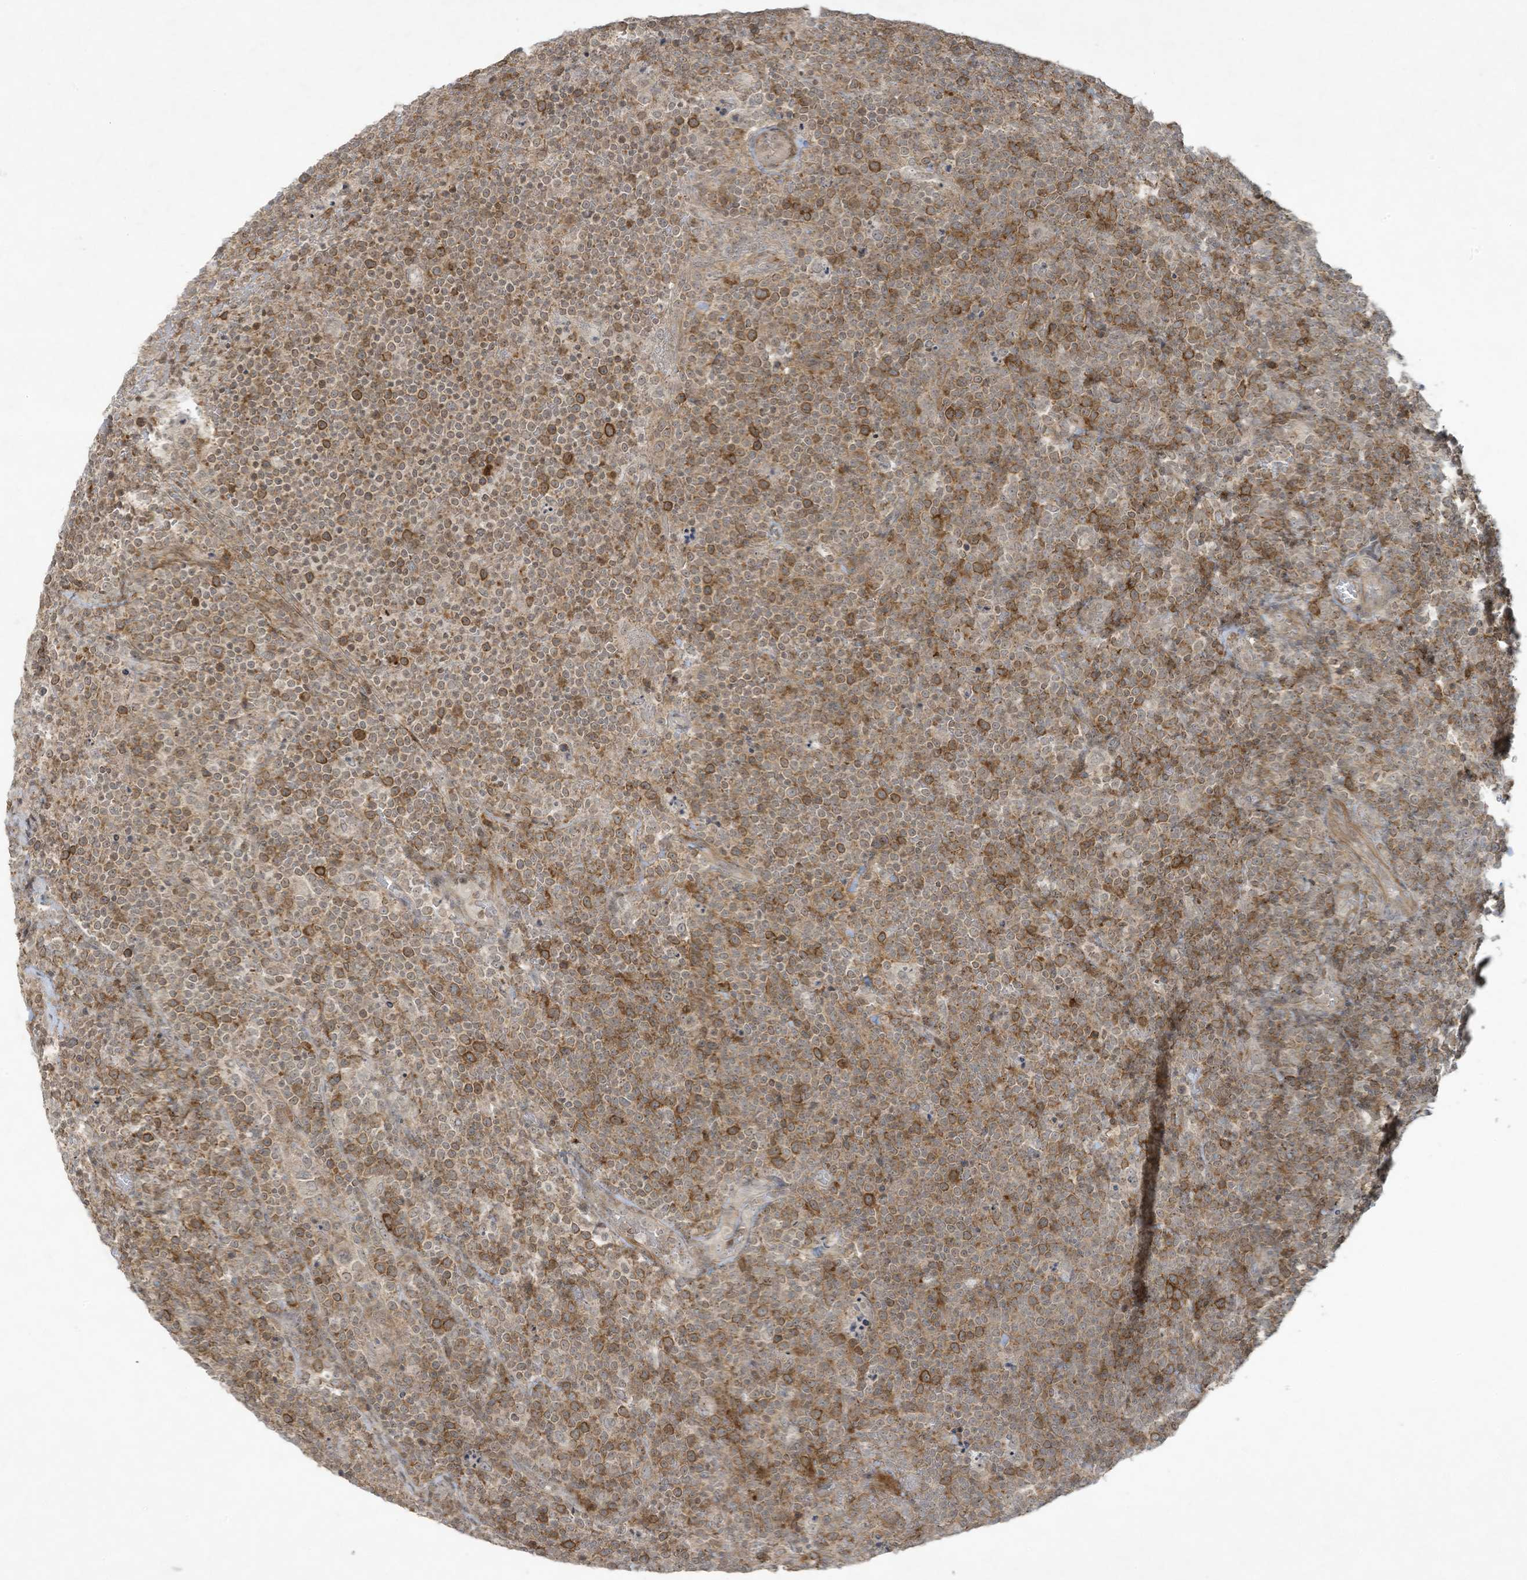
{"staining": {"intensity": "moderate", "quantity": ">75%", "location": "cytoplasmic/membranous"}, "tissue": "lymphoma", "cell_type": "Tumor cells", "image_type": "cancer", "snomed": [{"axis": "morphology", "description": "Malignant lymphoma, non-Hodgkin's type, High grade"}, {"axis": "topography", "description": "Lymph node"}], "caption": "This is an image of IHC staining of lymphoma, which shows moderate staining in the cytoplasmic/membranous of tumor cells.", "gene": "ZNF263", "patient": {"sex": "male", "age": 61}}